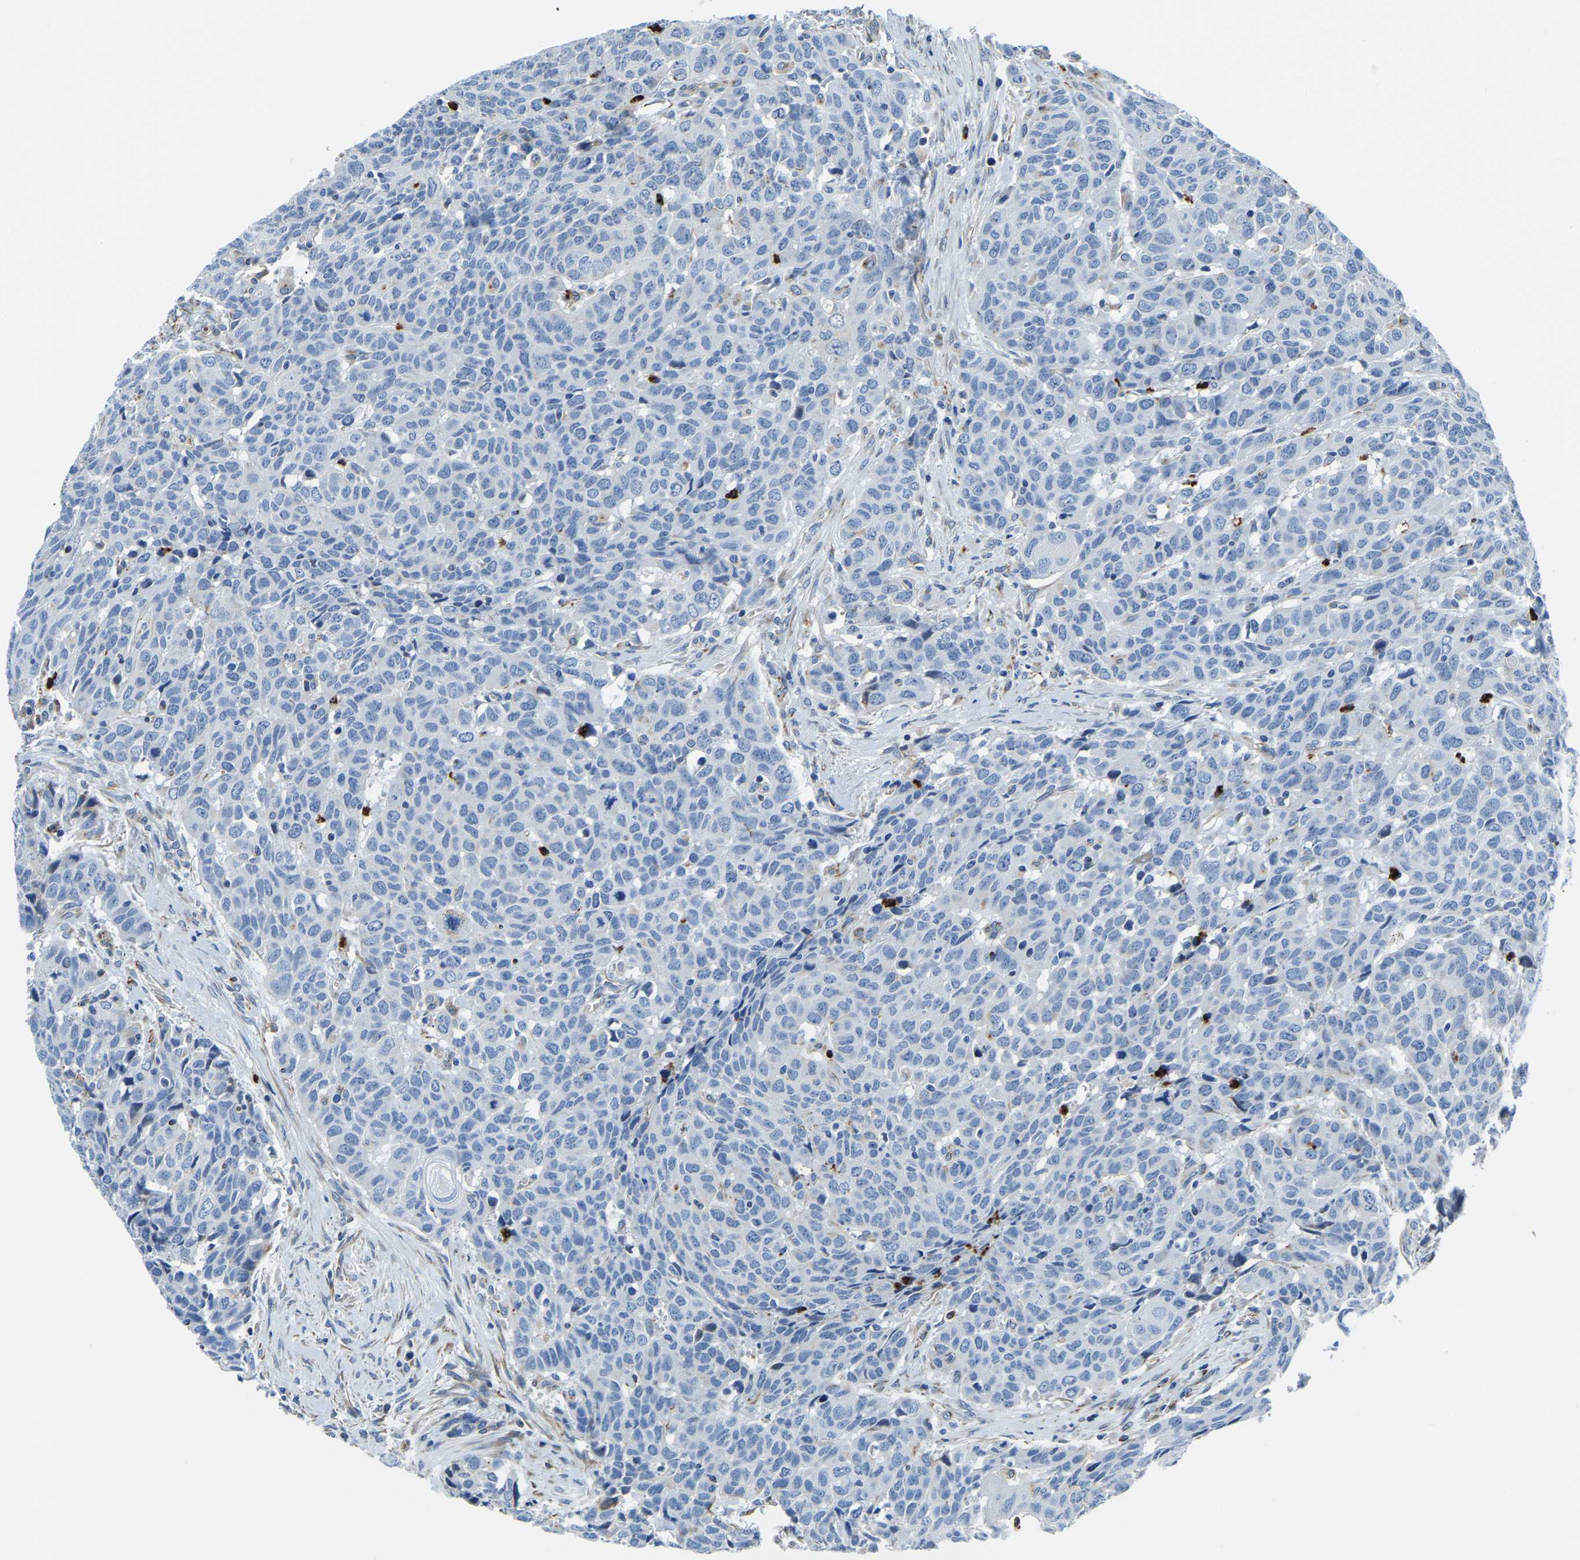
{"staining": {"intensity": "negative", "quantity": "none", "location": "none"}, "tissue": "head and neck cancer", "cell_type": "Tumor cells", "image_type": "cancer", "snomed": [{"axis": "morphology", "description": "Squamous cell carcinoma, NOS"}, {"axis": "topography", "description": "Head-Neck"}], "caption": "Squamous cell carcinoma (head and neck) stained for a protein using immunohistochemistry (IHC) reveals no positivity tumor cells.", "gene": "MS4A3", "patient": {"sex": "male", "age": 66}}